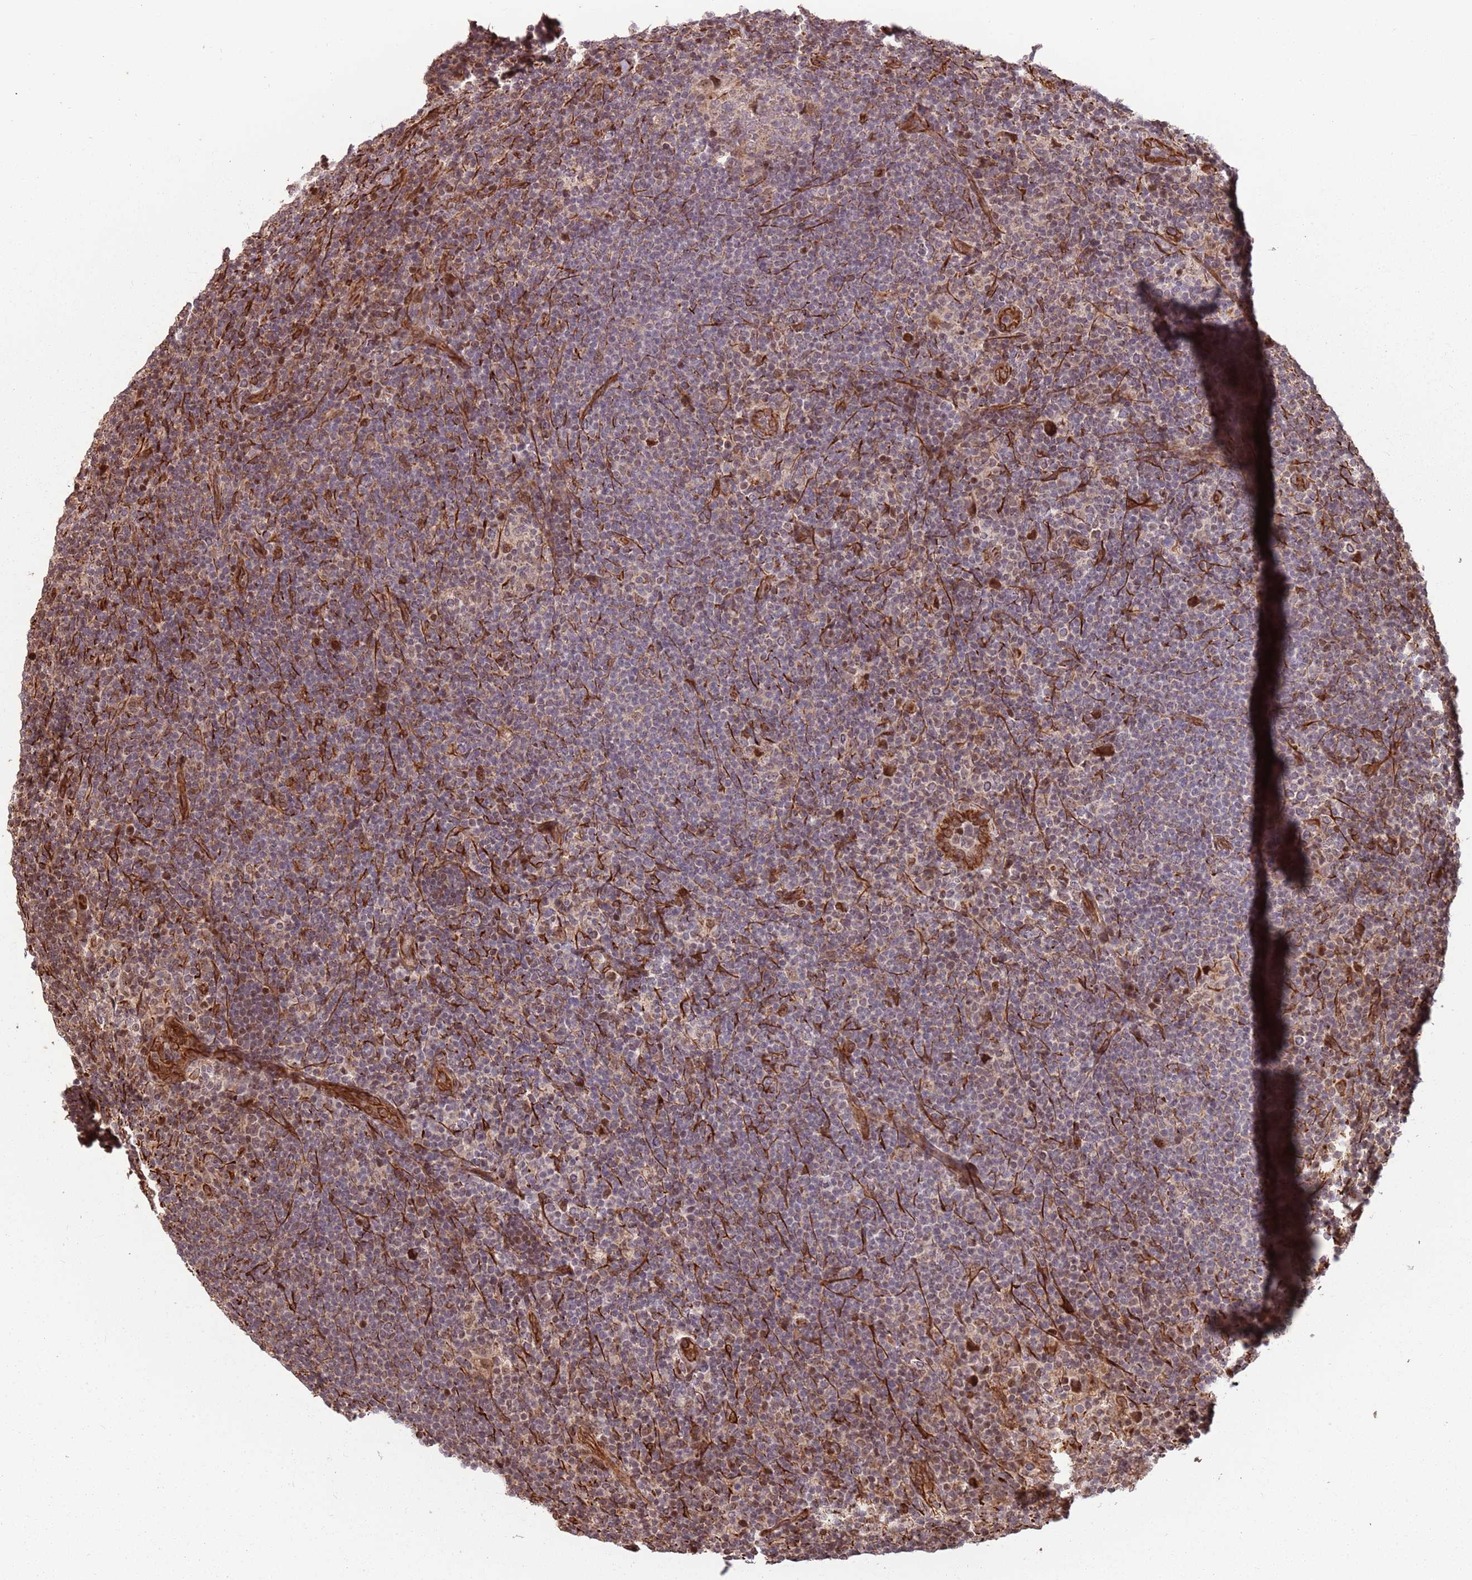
{"staining": {"intensity": "moderate", "quantity": ">75%", "location": "nuclear"}, "tissue": "lymphoma", "cell_type": "Tumor cells", "image_type": "cancer", "snomed": [{"axis": "morphology", "description": "Hodgkin's disease, NOS"}, {"axis": "topography", "description": "Lymph node"}], "caption": "High-magnification brightfield microscopy of Hodgkin's disease stained with DAB (brown) and counterstained with hematoxylin (blue). tumor cells exhibit moderate nuclear staining is present in about>75% of cells. Nuclei are stained in blue.", "gene": "ADAMTS3", "patient": {"sex": "female", "age": 57}}